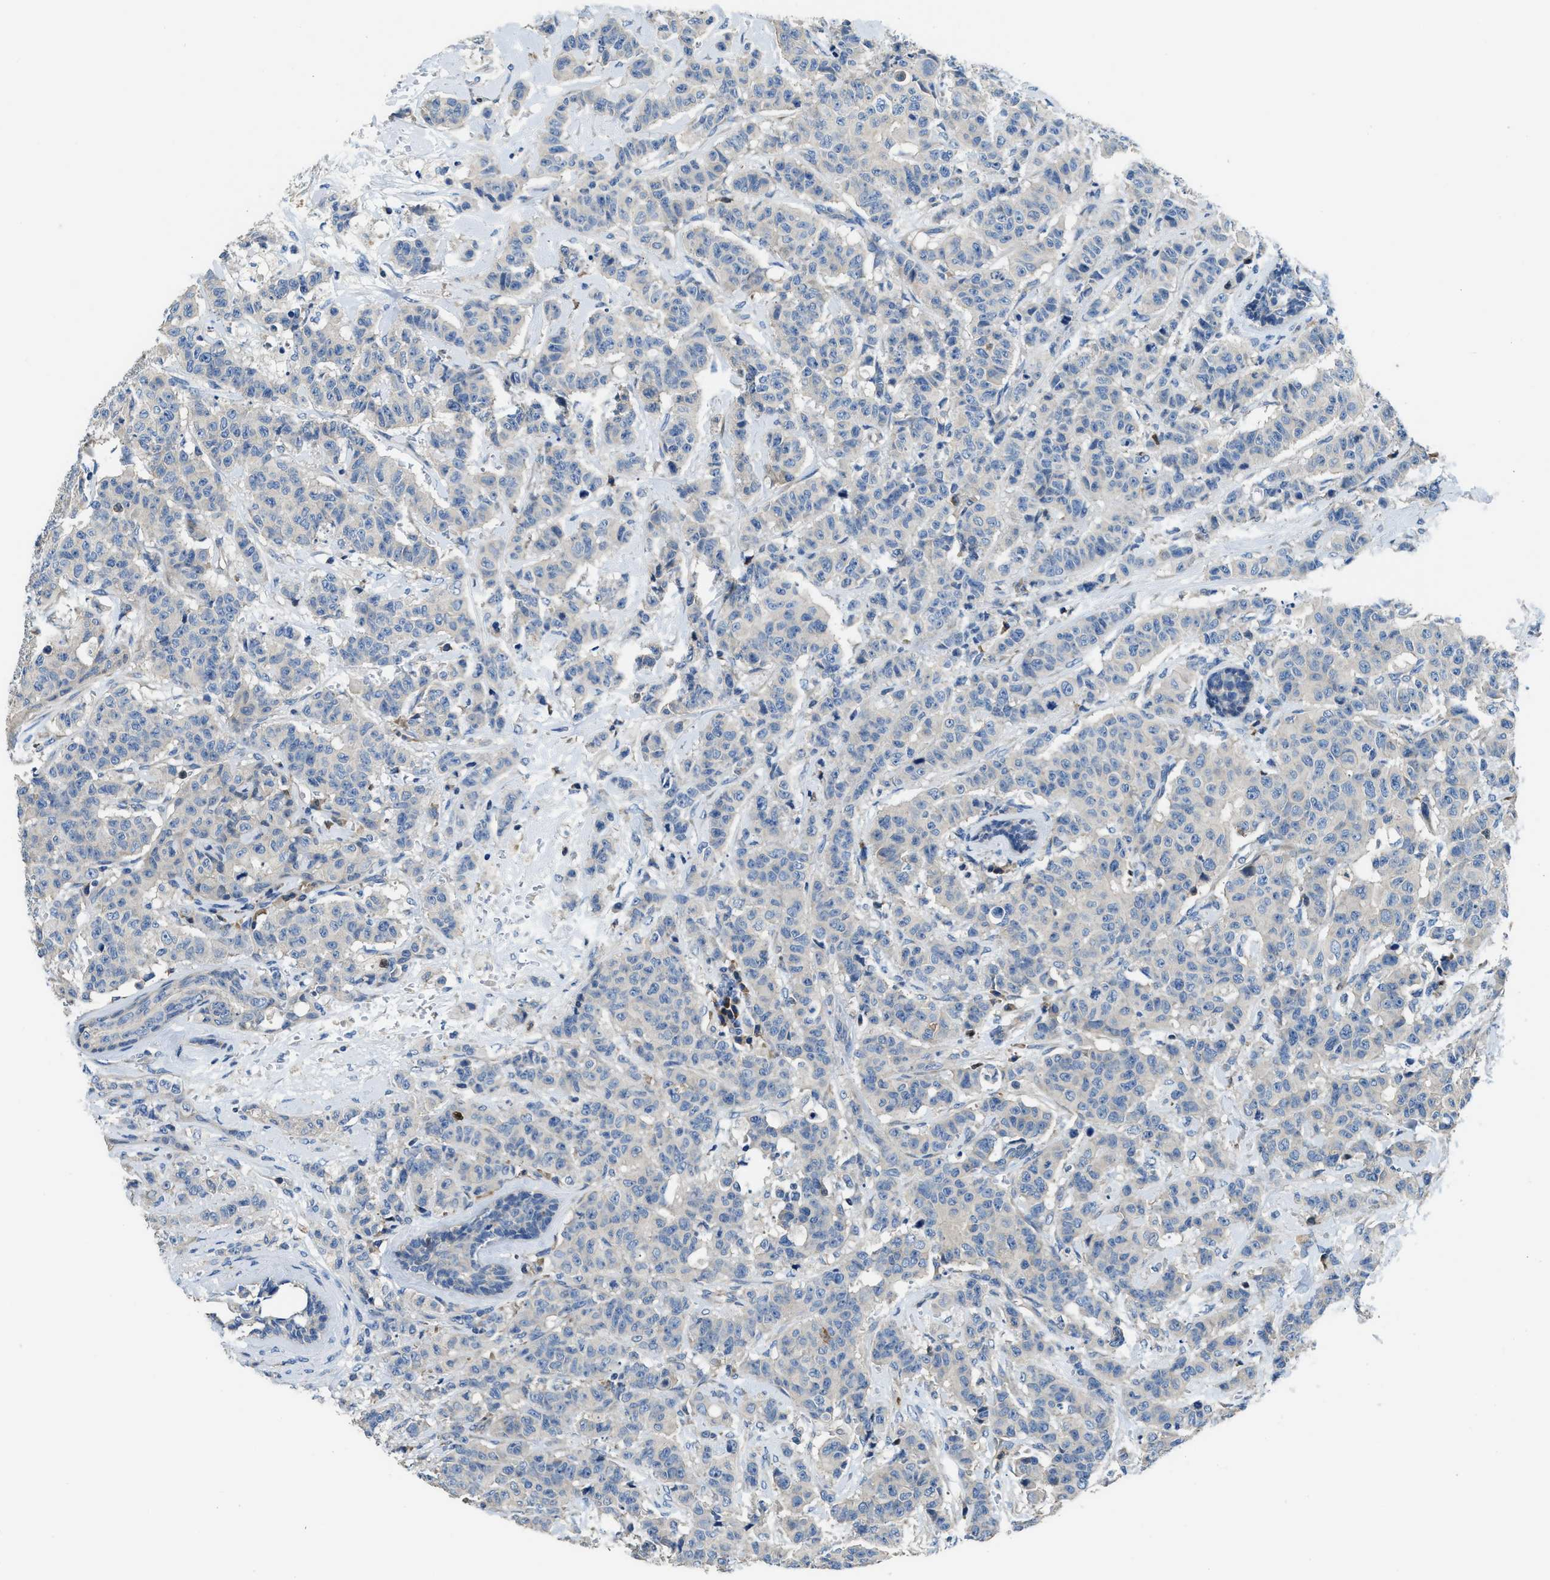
{"staining": {"intensity": "negative", "quantity": "none", "location": "none"}, "tissue": "breast cancer", "cell_type": "Tumor cells", "image_type": "cancer", "snomed": [{"axis": "morphology", "description": "Normal tissue, NOS"}, {"axis": "morphology", "description": "Duct carcinoma"}, {"axis": "topography", "description": "Breast"}], "caption": "High power microscopy histopathology image of an immunohistochemistry (IHC) image of breast infiltrating ductal carcinoma, revealing no significant expression in tumor cells. (Stains: DAB immunohistochemistry with hematoxylin counter stain, Microscopy: brightfield microscopy at high magnification).", "gene": "TOX", "patient": {"sex": "female", "age": 40}}